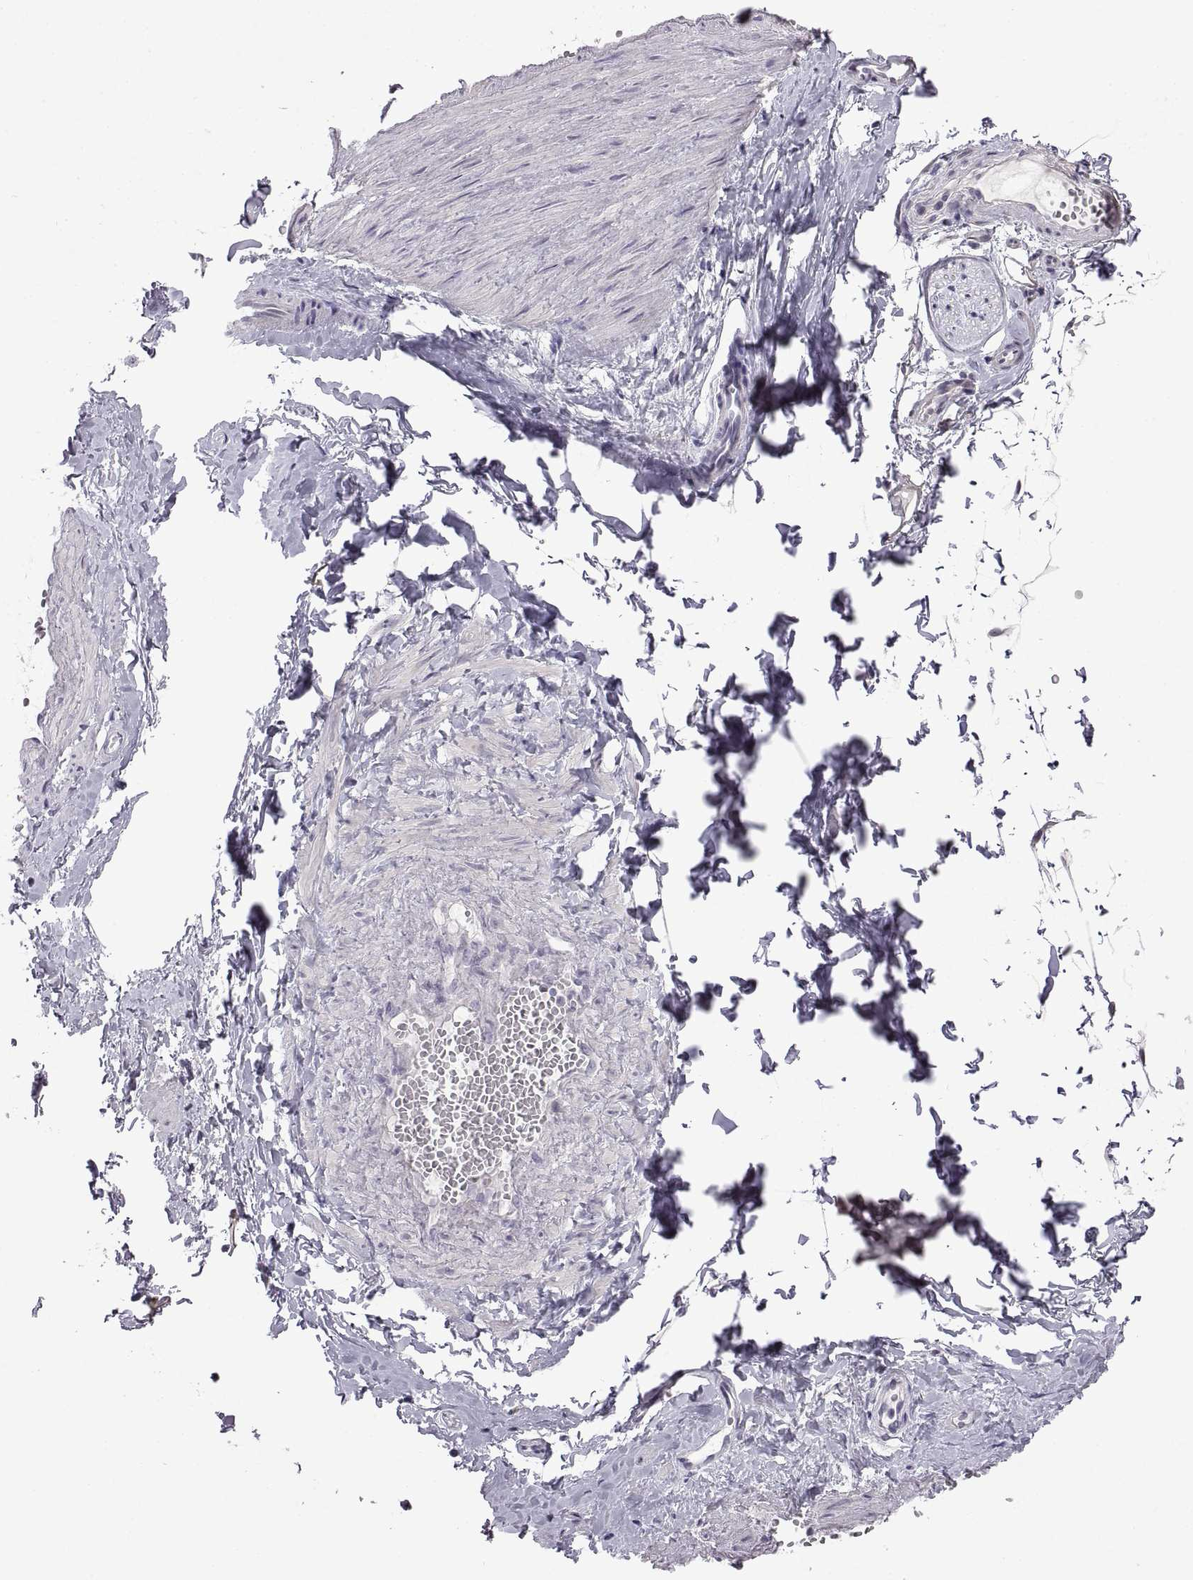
{"staining": {"intensity": "negative", "quantity": "none", "location": "none"}, "tissue": "adipose tissue", "cell_type": "Adipocytes", "image_type": "normal", "snomed": [{"axis": "morphology", "description": "Normal tissue, NOS"}, {"axis": "topography", "description": "Smooth muscle"}, {"axis": "topography", "description": "Peripheral nerve tissue"}], "caption": "IHC histopathology image of benign adipose tissue stained for a protein (brown), which shows no positivity in adipocytes.", "gene": "FAM170A", "patient": {"sex": "male", "age": 22}}